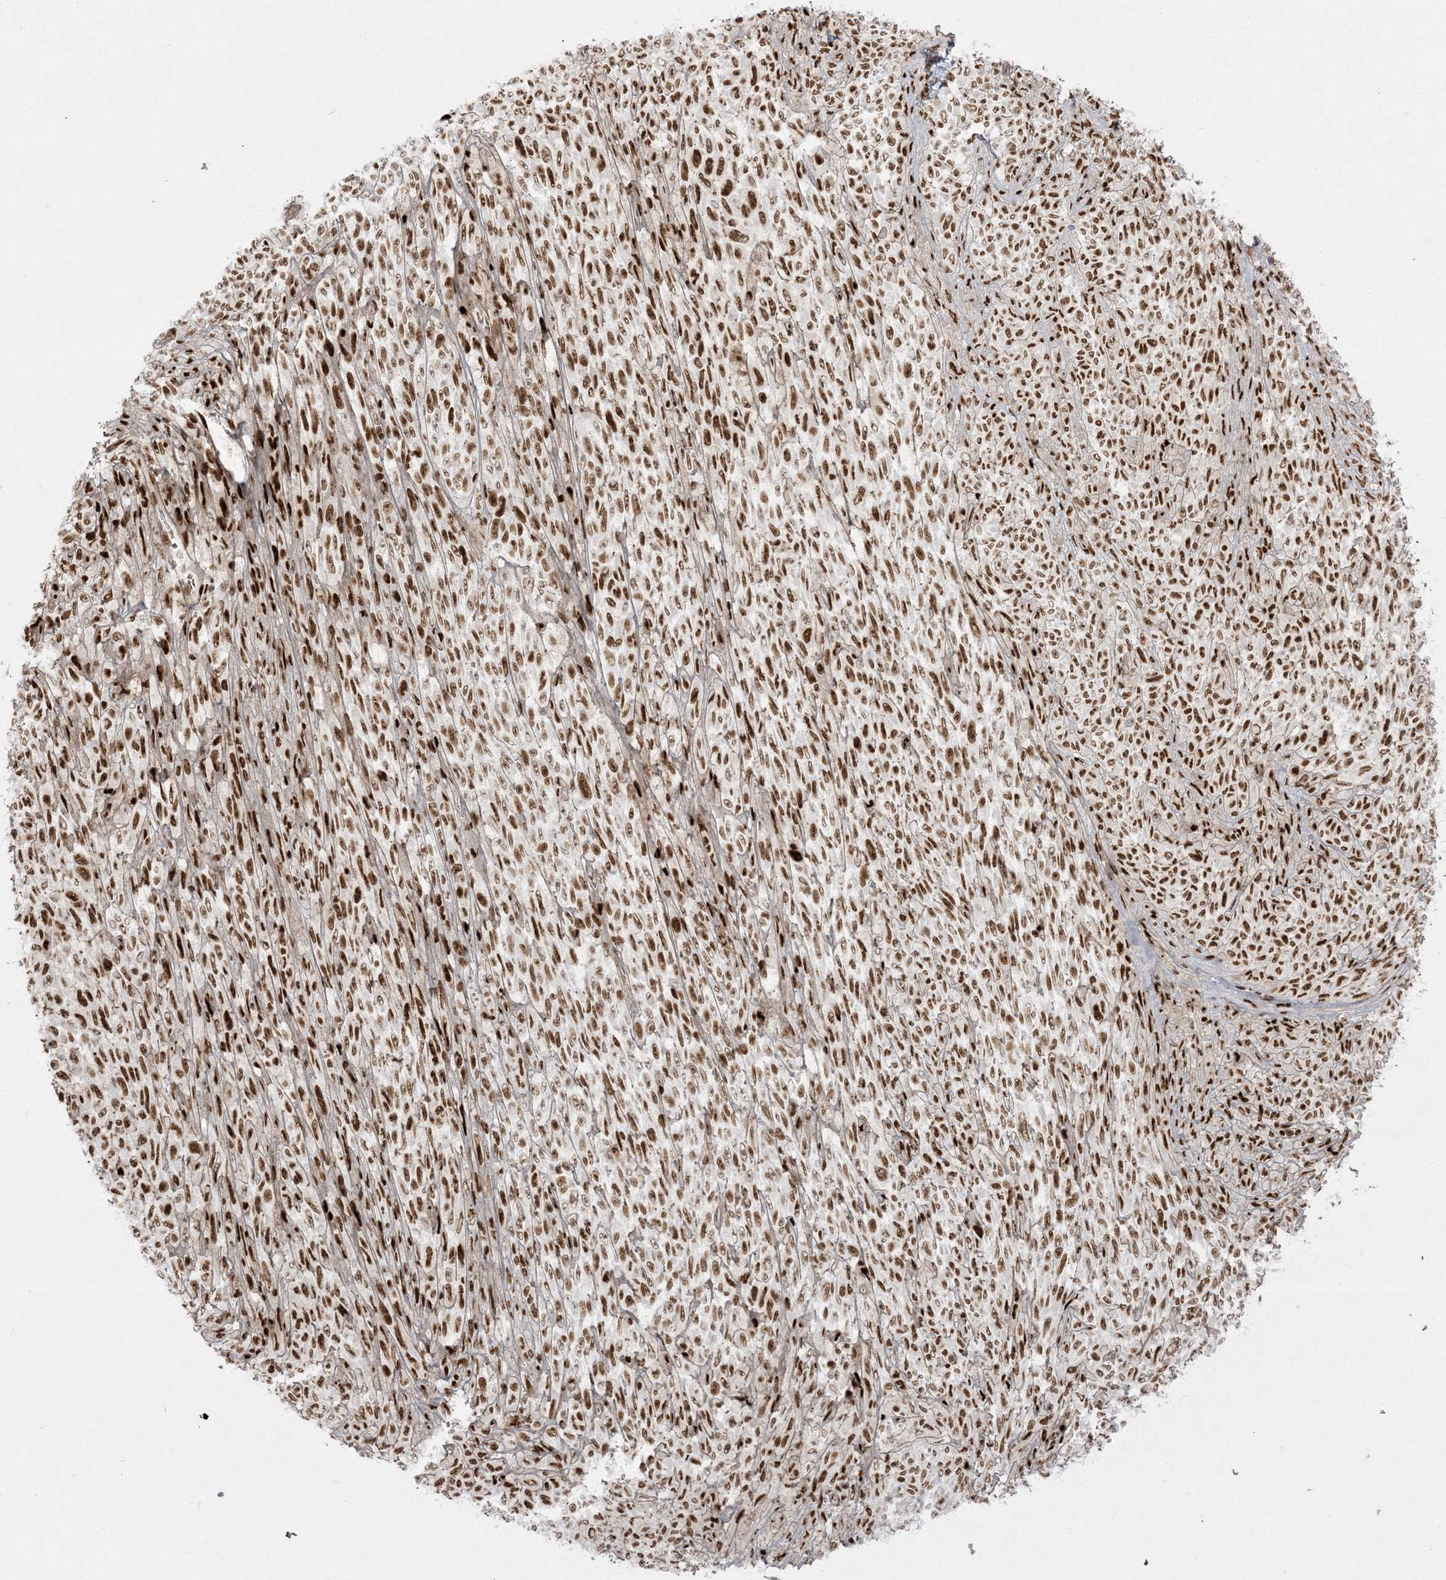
{"staining": {"intensity": "strong", "quantity": ">75%", "location": "nuclear"}, "tissue": "melanoma", "cell_type": "Tumor cells", "image_type": "cancer", "snomed": [{"axis": "morphology", "description": "Malignant melanoma, NOS"}, {"axis": "topography", "description": "Skin"}], "caption": "Strong nuclear expression for a protein is present in about >75% of tumor cells of malignant melanoma using immunohistochemistry (IHC).", "gene": "RBM10", "patient": {"sex": "female", "age": 82}}